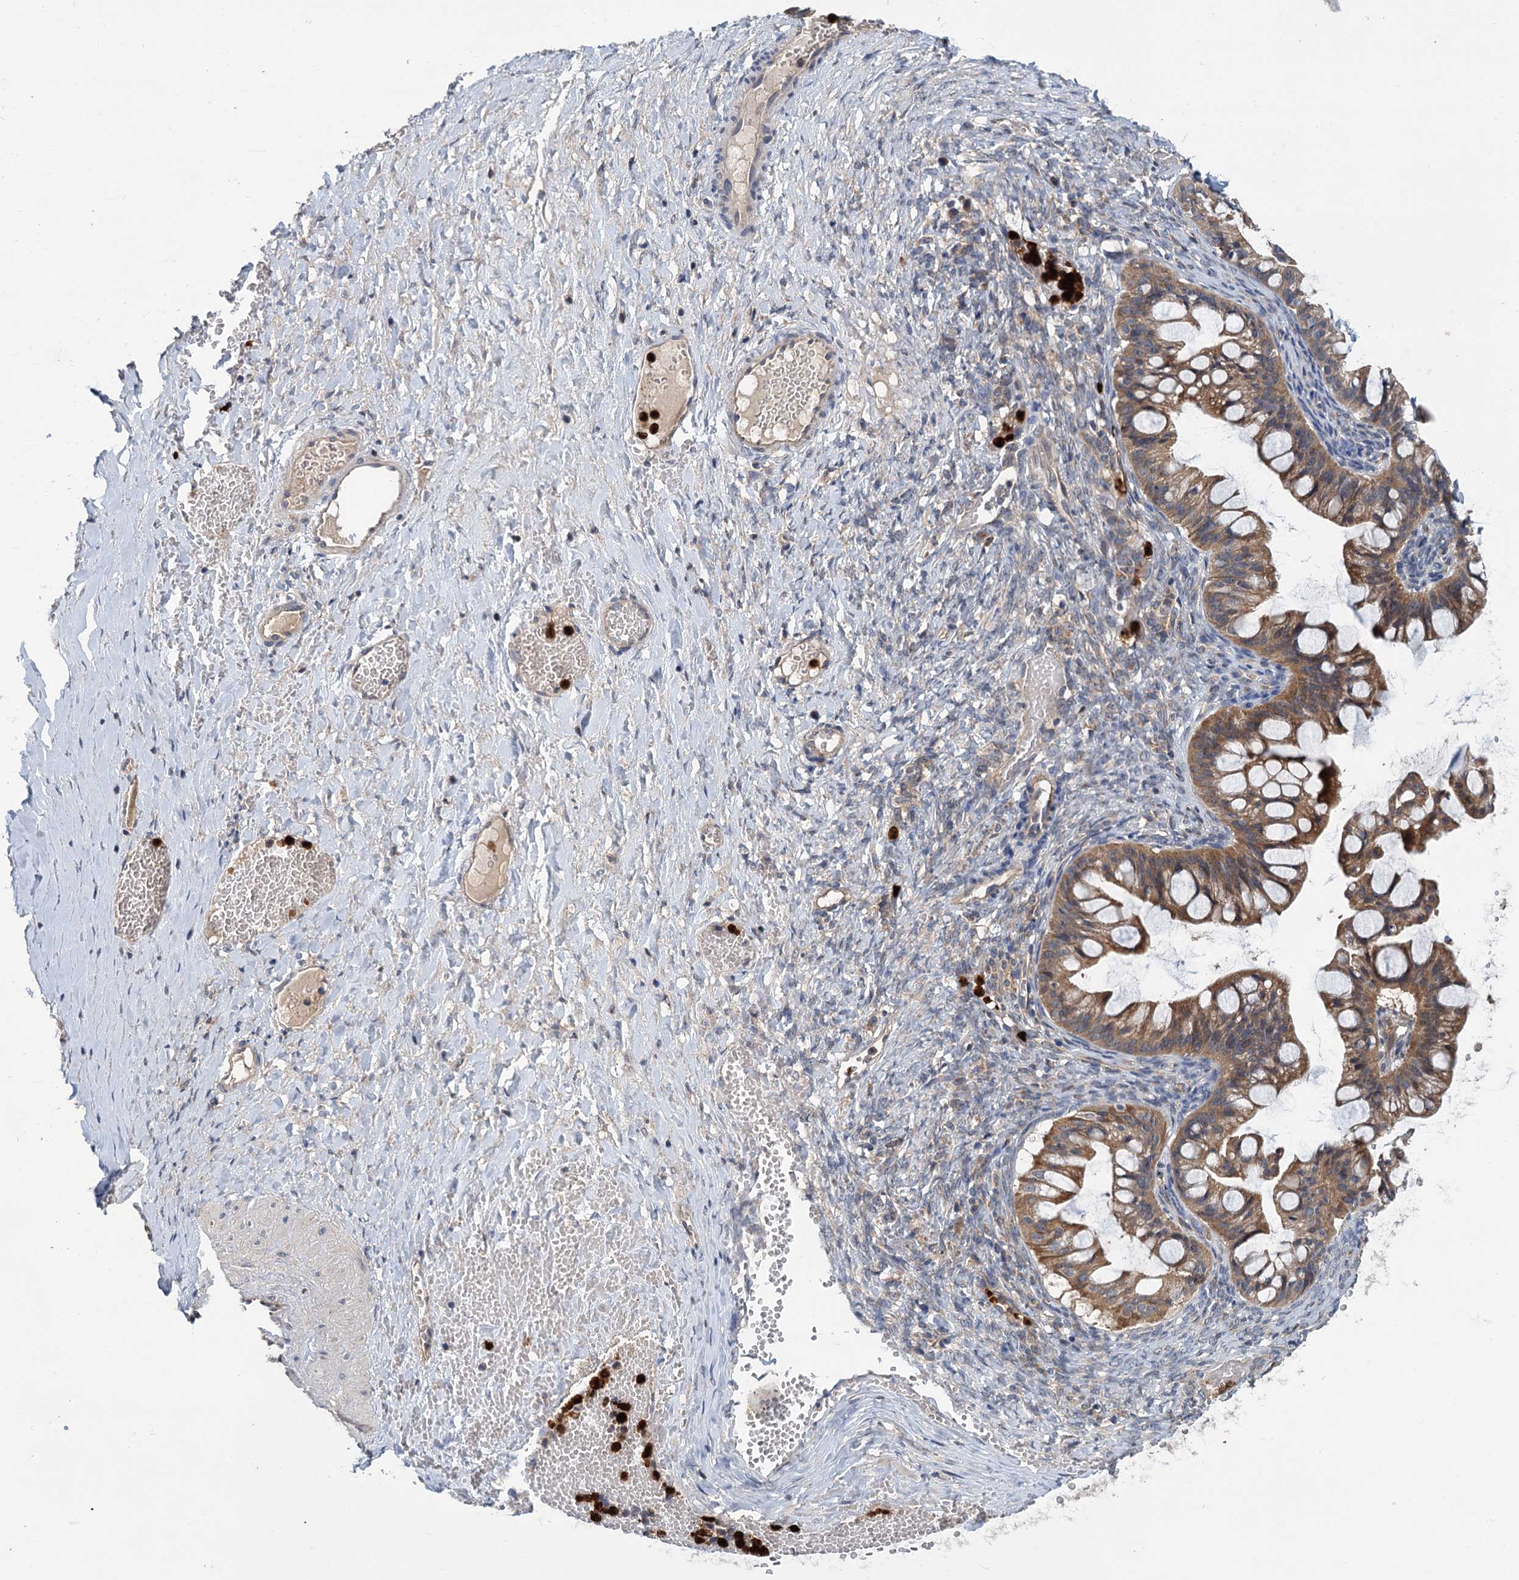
{"staining": {"intensity": "moderate", "quantity": ">75%", "location": "cytoplasmic/membranous"}, "tissue": "ovarian cancer", "cell_type": "Tumor cells", "image_type": "cancer", "snomed": [{"axis": "morphology", "description": "Cystadenocarcinoma, mucinous, NOS"}, {"axis": "topography", "description": "Ovary"}], "caption": "Immunohistochemistry (DAB (3,3'-diaminobenzidine)) staining of mucinous cystadenocarcinoma (ovarian) demonstrates moderate cytoplasmic/membranous protein positivity in about >75% of tumor cells.", "gene": "DYNC2H1", "patient": {"sex": "female", "age": 73}}